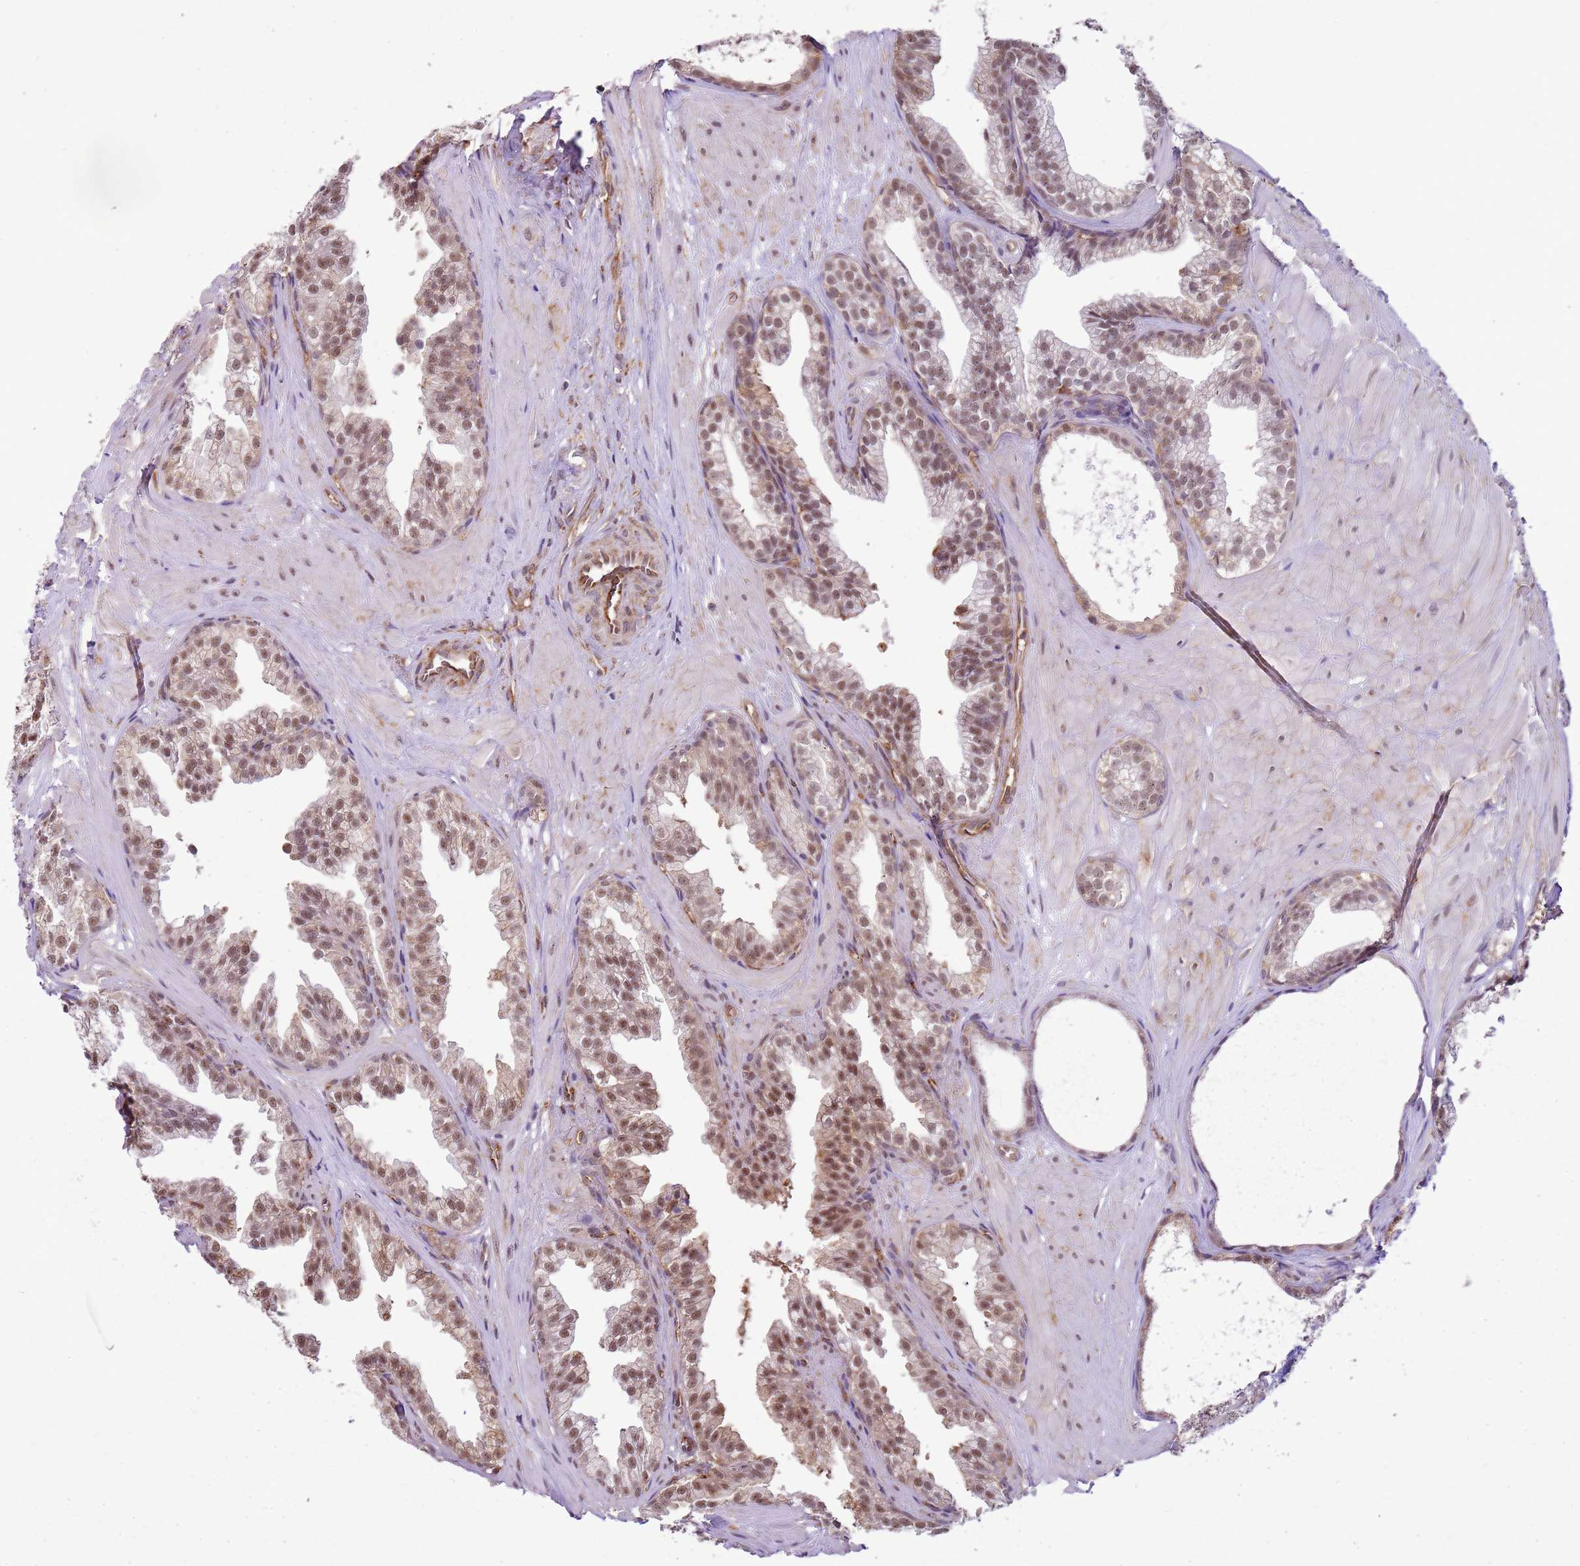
{"staining": {"intensity": "moderate", "quantity": ">75%", "location": "cytoplasmic/membranous,nuclear"}, "tissue": "prostate", "cell_type": "Glandular cells", "image_type": "normal", "snomed": [{"axis": "morphology", "description": "Normal tissue, NOS"}, {"axis": "topography", "description": "Prostate"}, {"axis": "topography", "description": "Peripheral nerve tissue"}], "caption": "Glandular cells exhibit medium levels of moderate cytoplasmic/membranous,nuclear positivity in approximately >75% of cells in benign prostate.", "gene": "GABRE", "patient": {"sex": "male", "age": 55}}